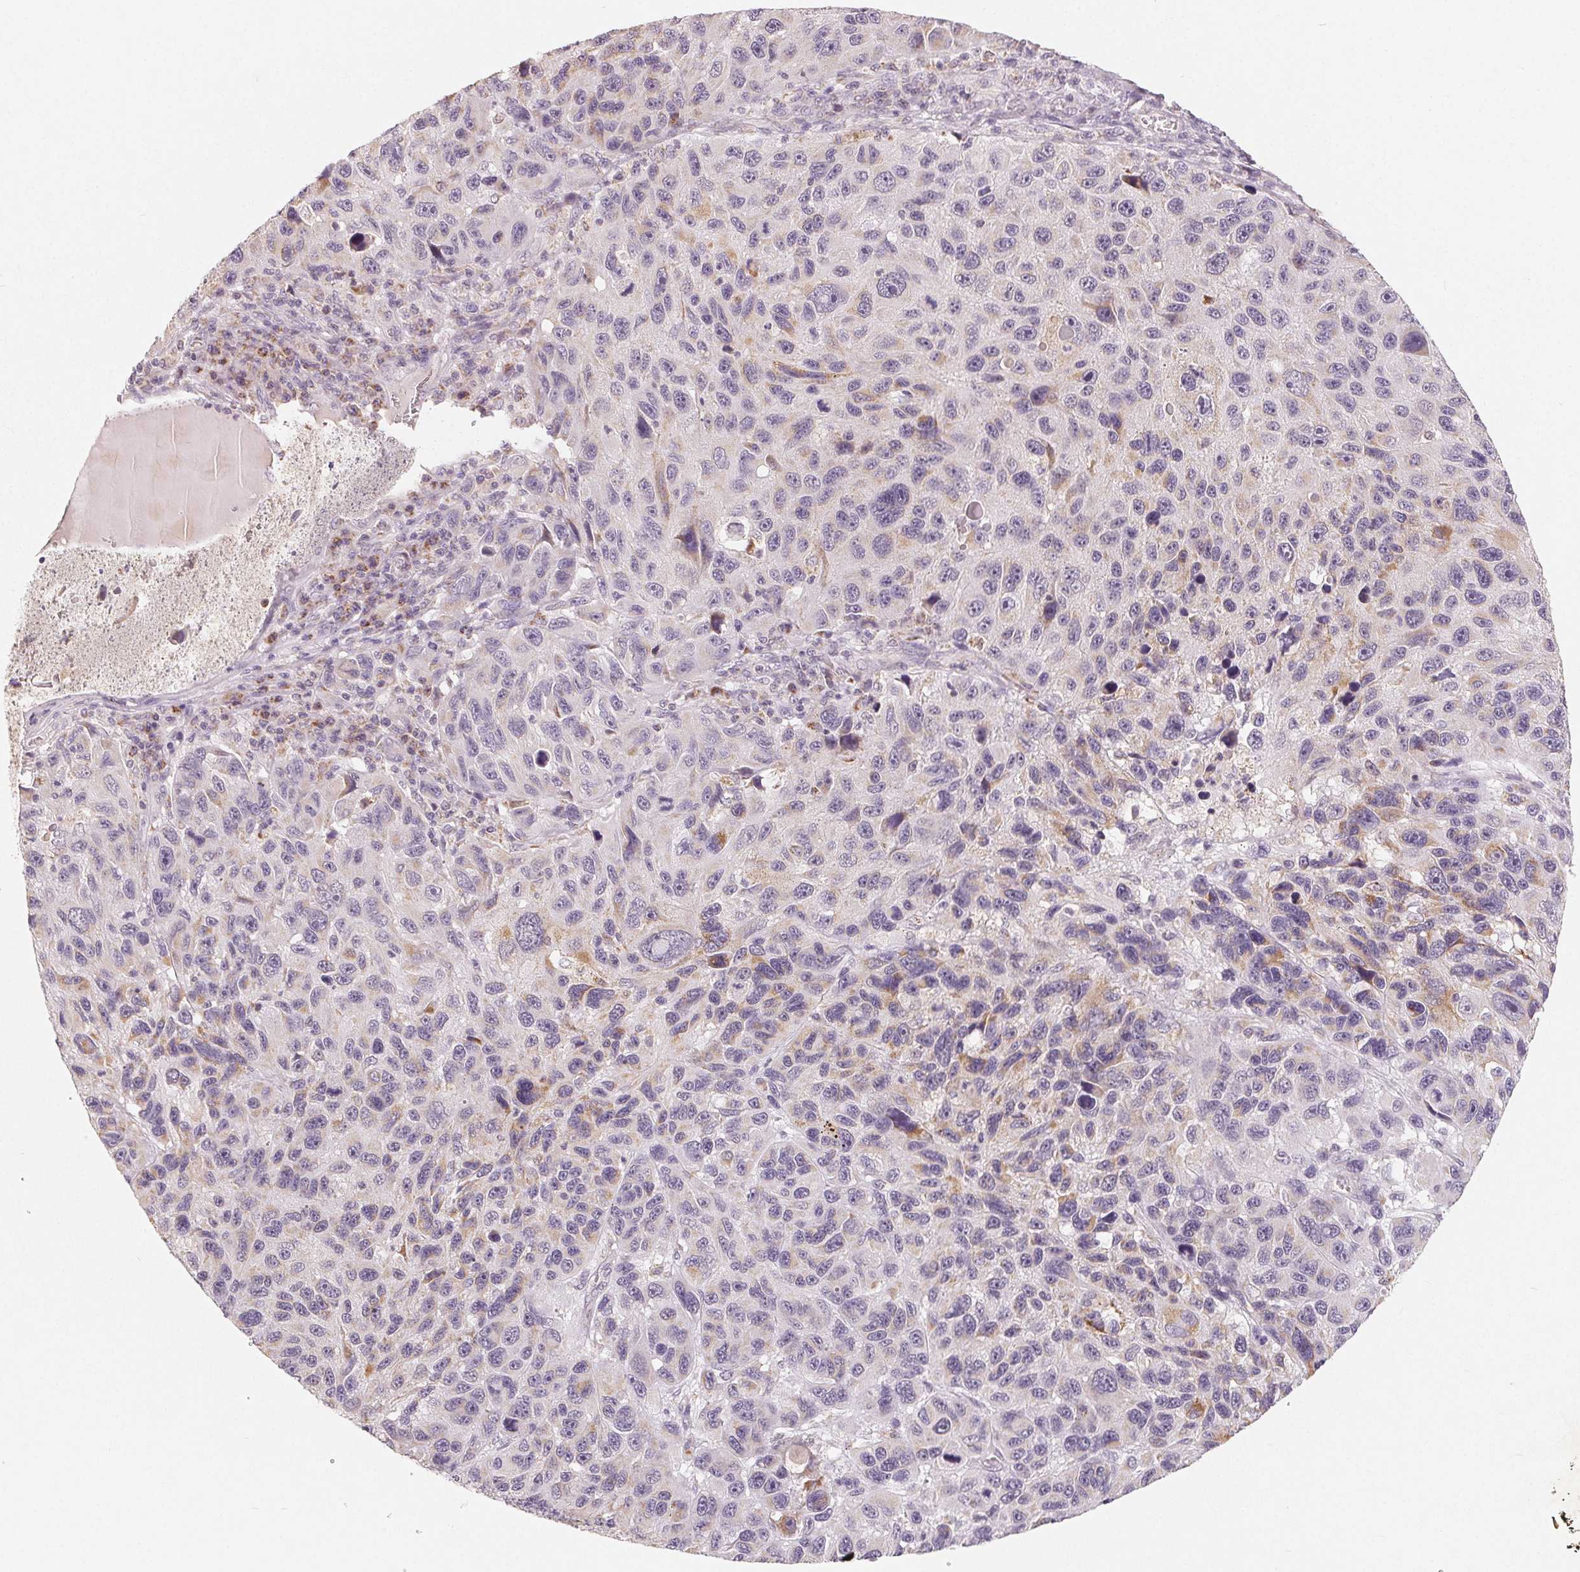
{"staining": {"intensity": "weak", "quantity": "<25%", "location": "cytoplasmic/membranous"}, "tissue": "melanoma", "cell_type": "Tumor cells", "image_type": "cancer", "snomed": [{"axis": "morphology", "description": "Malignant melanoma, NOS"}, {"axis": "topography", "description": "Skin"}], "caption": "This is an immunohistochemistry histopathology image of malignant melanoma. There is no staining in tumor cells.", "gene": "GHITM", "patient": {"sex": "male", "age": 53}}